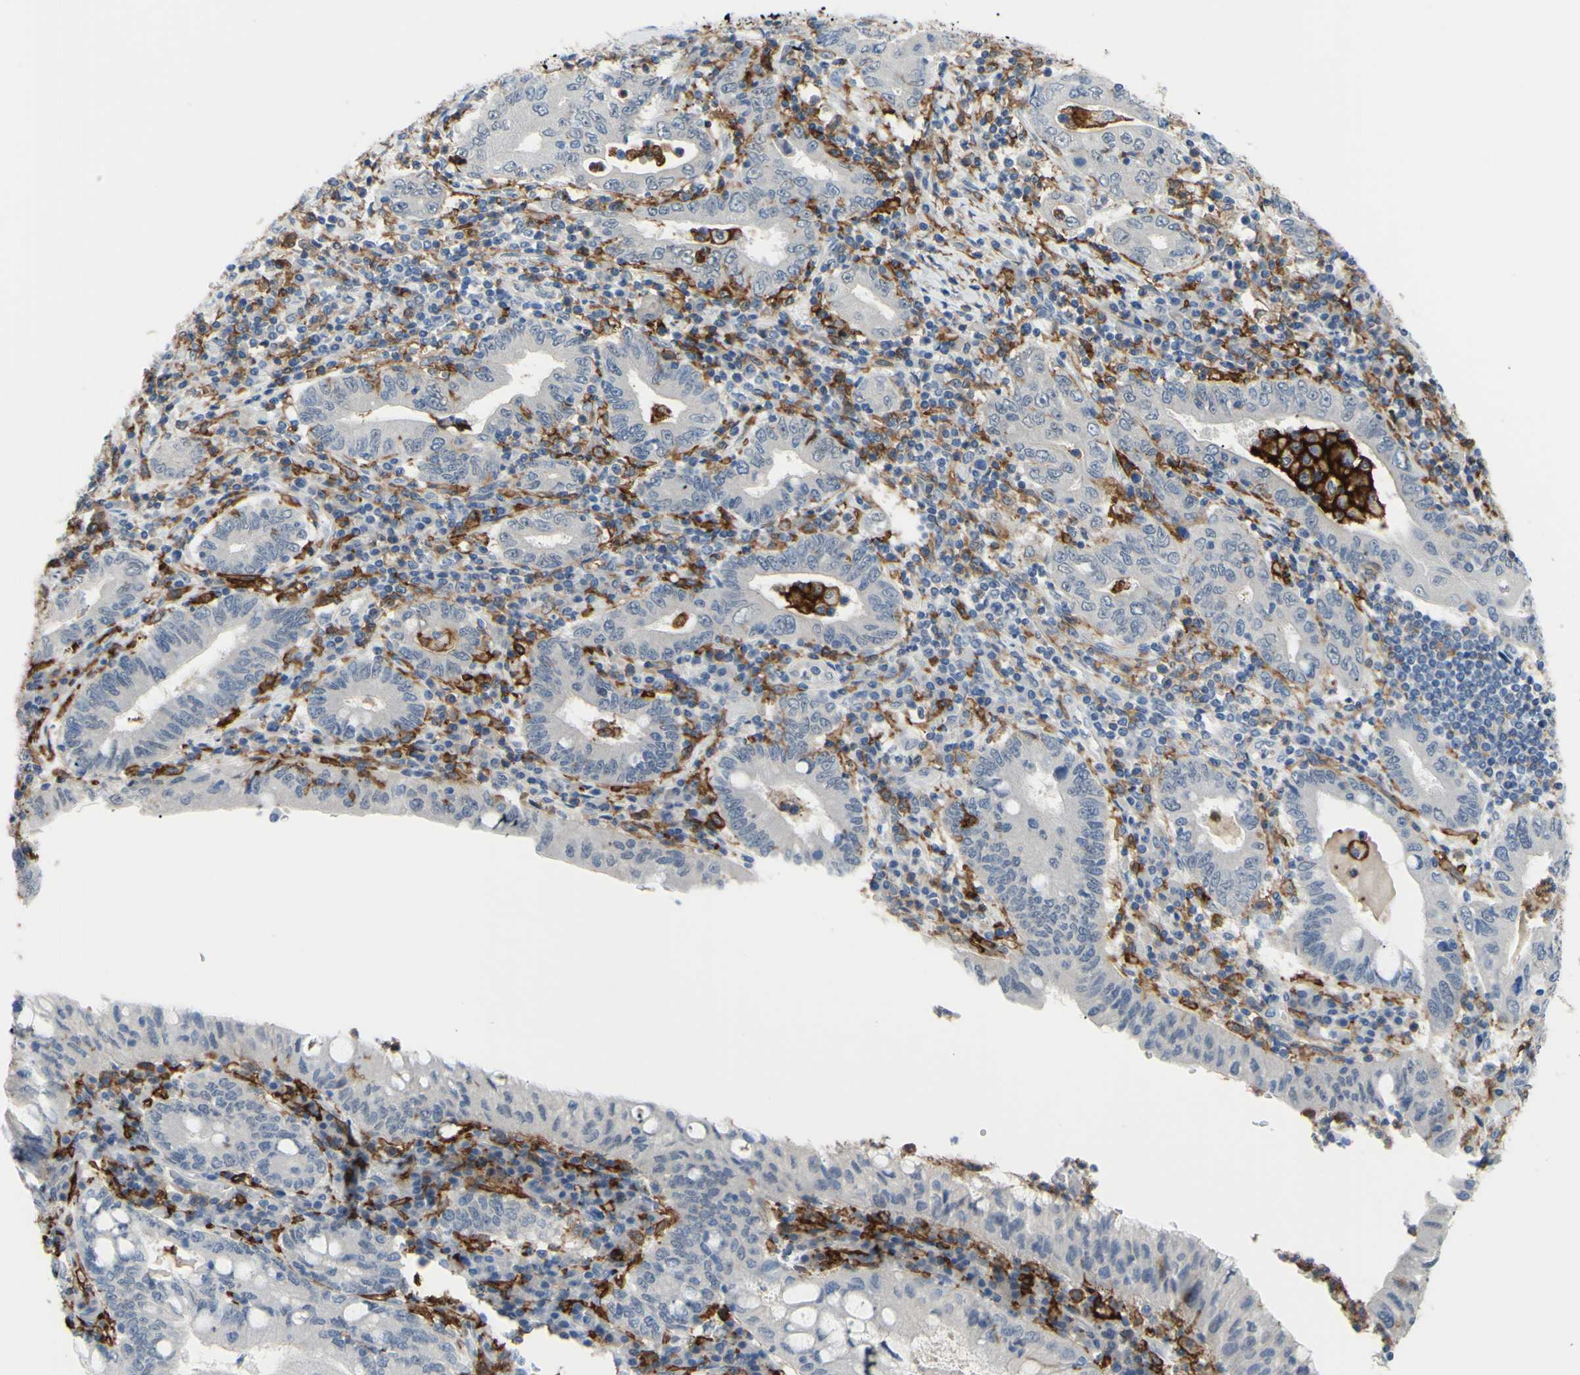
{"staining": {"intensity": "negative", "quantity": "none", "location": "none"}, "tissue": "stomach cancer", "cell_type": "Tumor cells", "image_type": "cancer", "snomed": [{"axis": "morphology", "description": "Normal tissue, NOS"}, {"axis": "morphology", "description": "Adenocarcinoma, NOS"}, {"axis": "topography", "description": "Esophagus"}, {"axis": "topography", "description": "Stomach, upper"}, {"axis": "topography", "description": "Peripheral nerve tissue"}], "caption": "Micrograph shows no protein positivity in tumor cells of stomach adenocarcinoma tissue. (Stains: DAB IHC with hematoxylin counter stain, Microscopy: brightfield microscopy at high magnification).", "gene": "FCGR2A", "patient": {"sex": "male", "age": 62}}